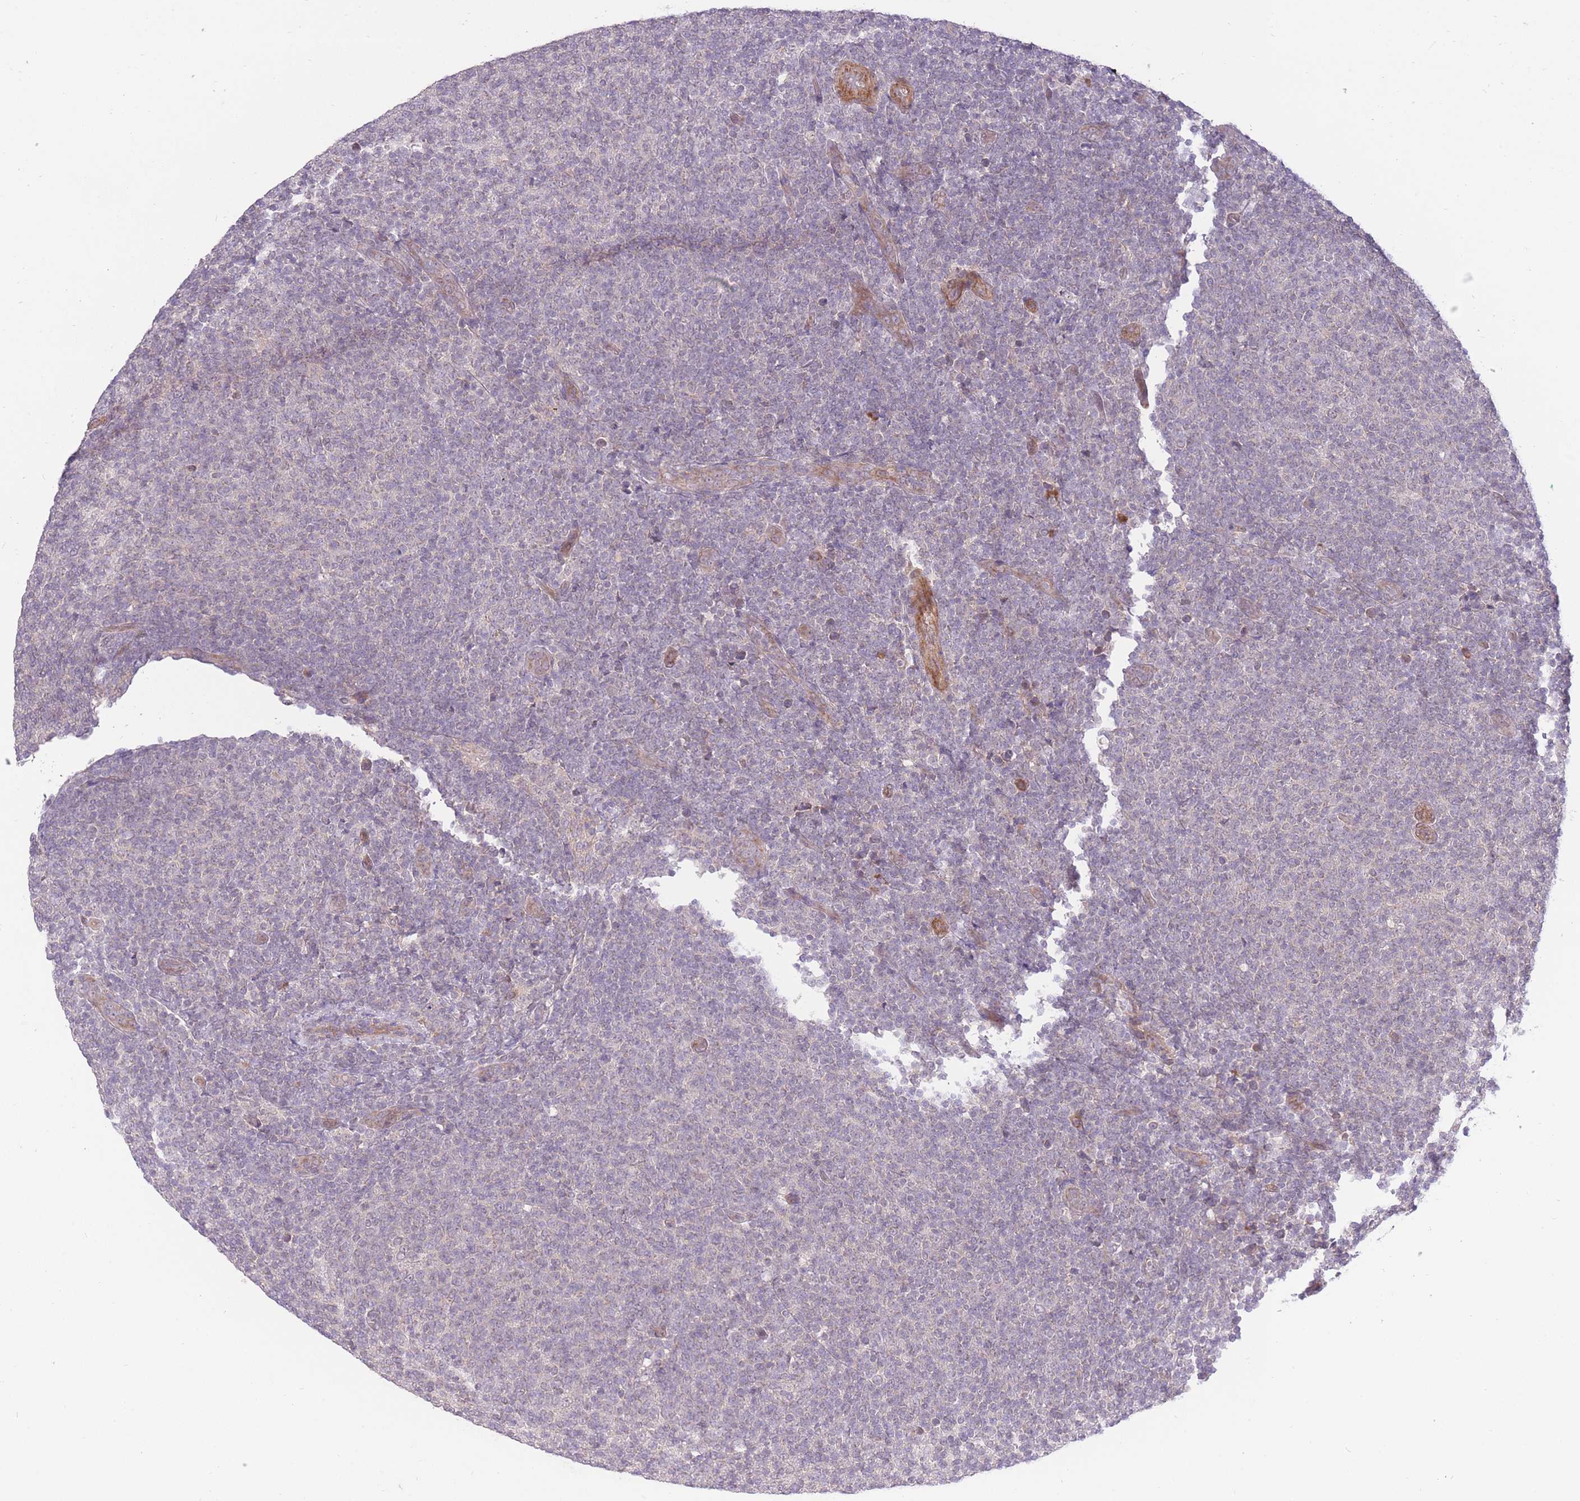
{"staining": {"intensity": "negative", "quantity": "none", "location": "none"}, "tissue": "lymphoma", "cell_type": "Tumor cells", "image_type": "cancer", "snomed": [{"axis": "morphology", "description": "Malignant lymphoma, non-Hodgkin's type, Low grade"}, {"axis": "topography", "description": "Lymph node"}], "caption": "Immunohistochemistry of malignant lymphoma, non-Hodgkin's type (low-grade) displays no staining in tumor cells.", "gene": "ELOA2", "patient": {"sex": "male", "age": 66}}